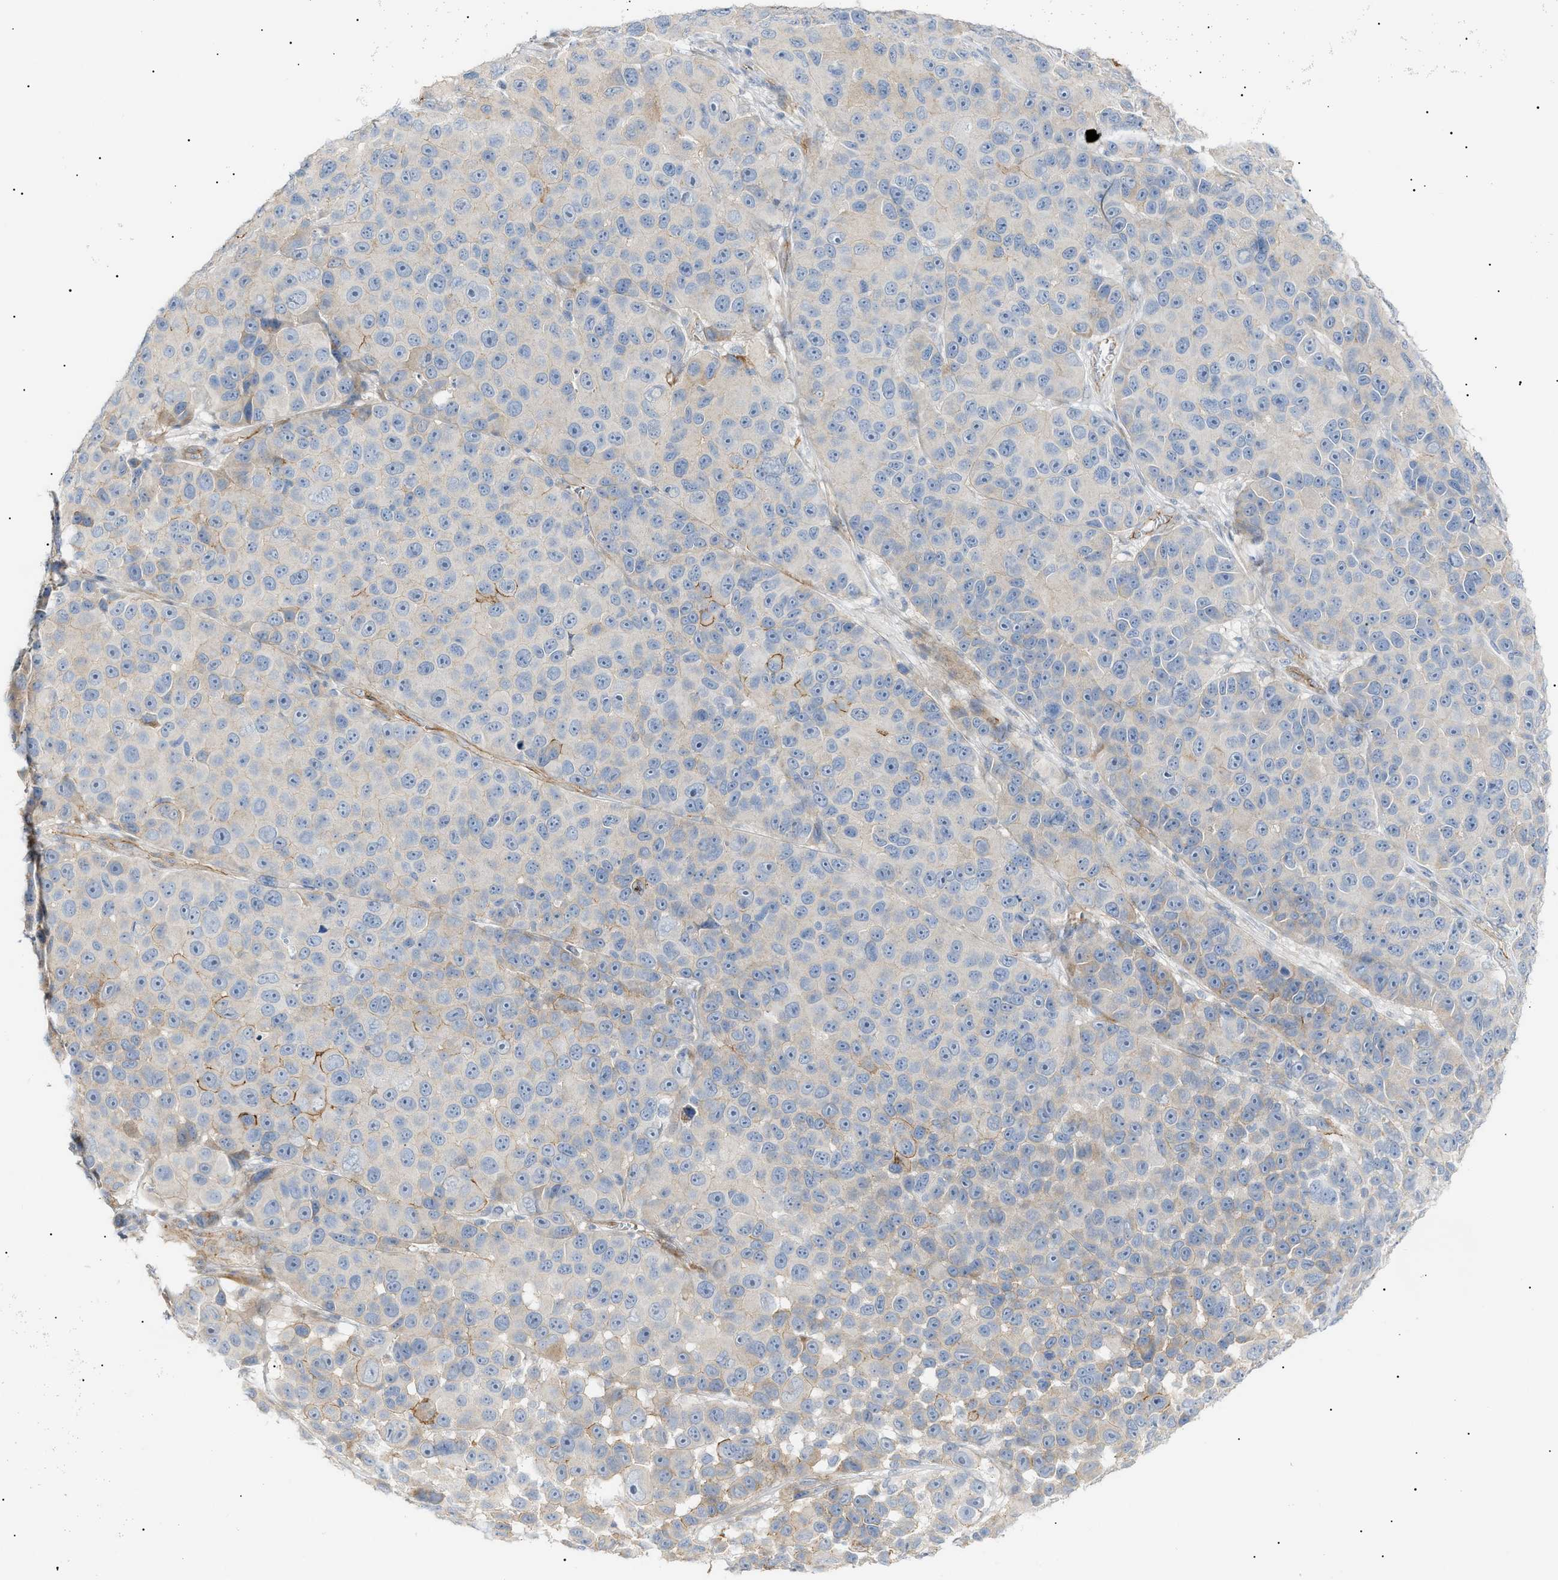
{"staining": {"intensity": "moderate", "quantity": "<25%", "location": "cytoplasmic/membranous"}, "tissue": "melanoma", "cell_type": "Tumor cells", "image_type": "cancer", "snomed": [{"axis": "morphology", "description": "Malignant melanoma, NOS"}, {"axis": "topography", "description": "Skin"}], "caption": "Malignant melanoma stained with DAB (3,3'-diaminobenzidine) immunohistochemistry demonstrates low levels of moderate cytoplasmic/membranous expression in about <25% of tumor cells.", "gene": "ZFHX2", "patient": {"sex": "male", "age": 53}}